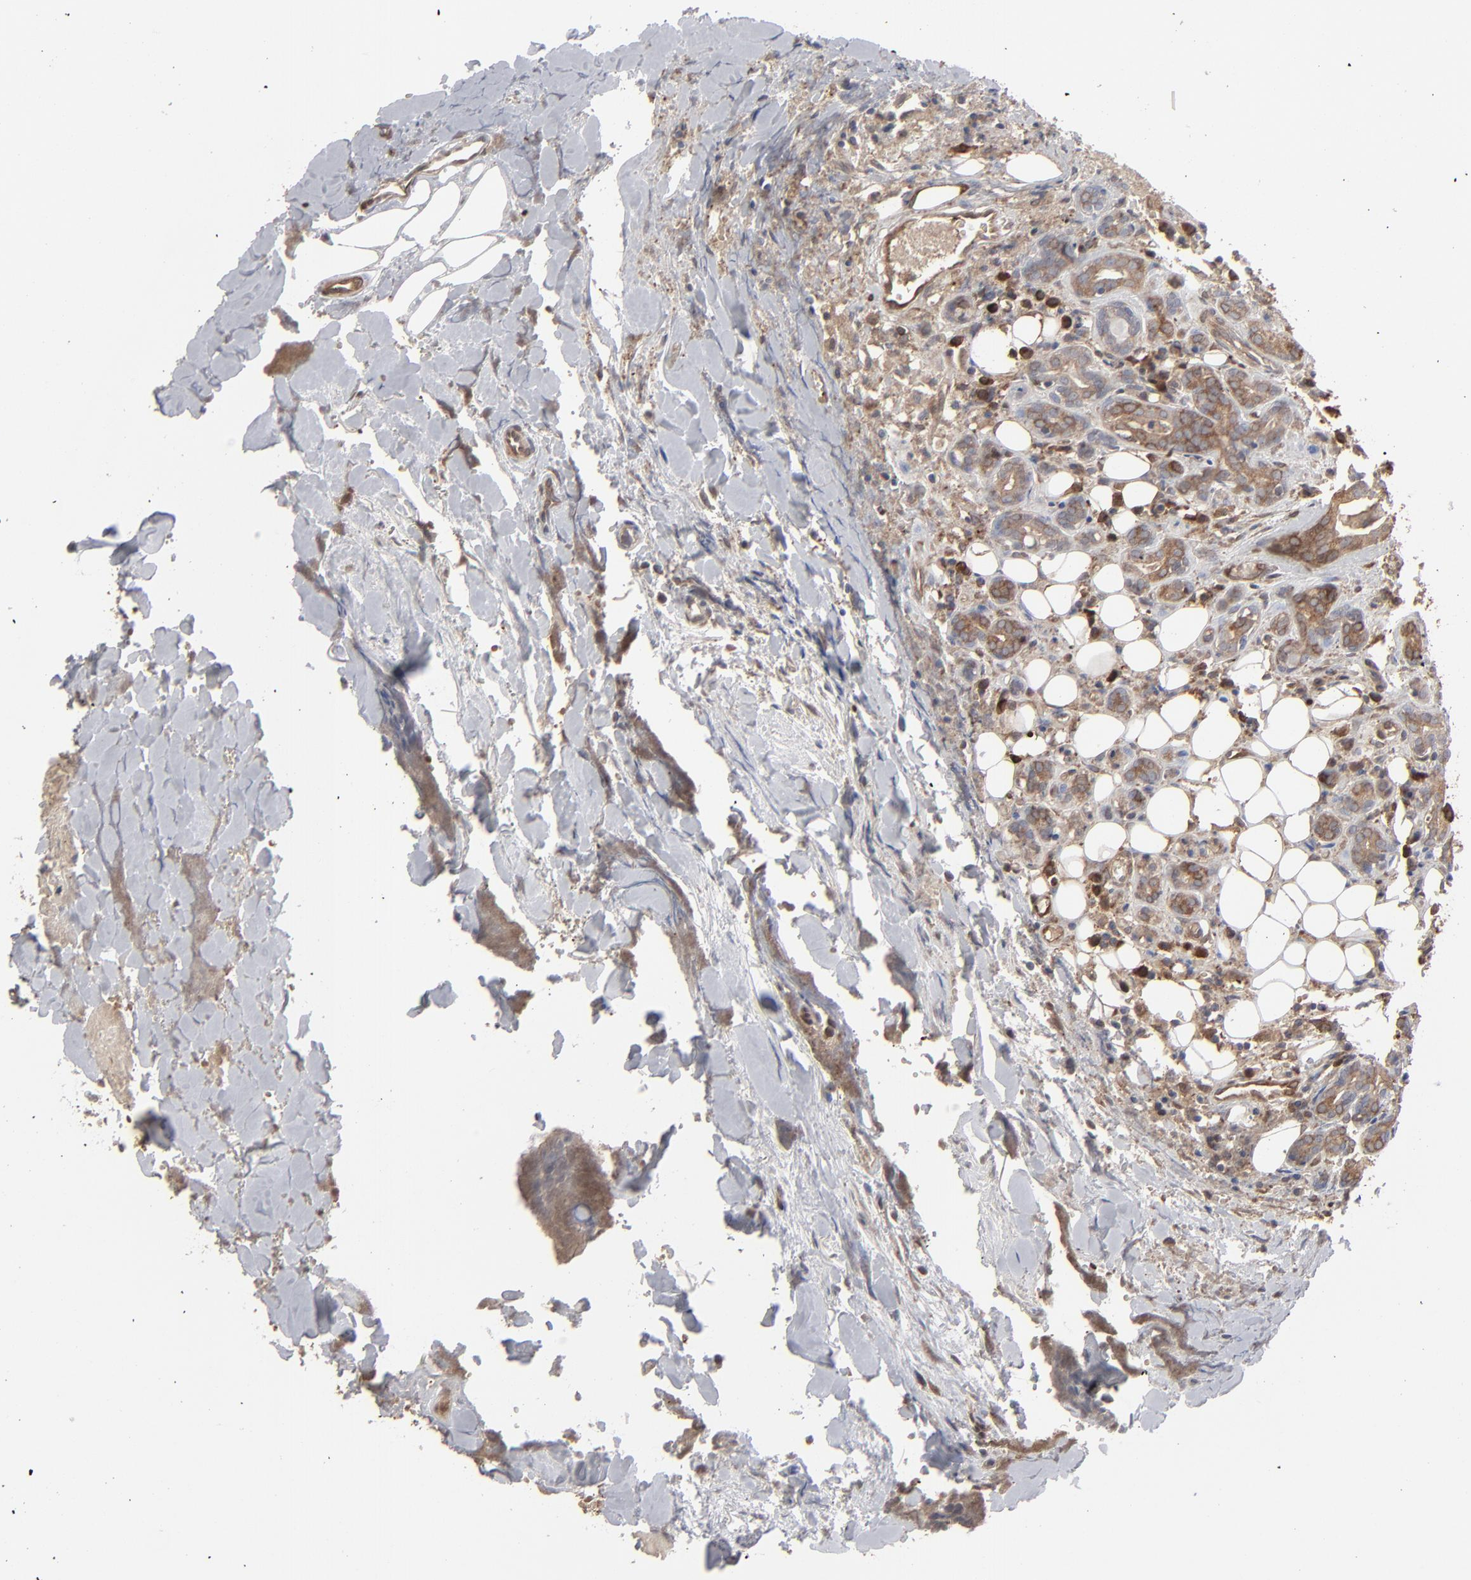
{"staining": {"intensity": "moderate", "quantity": ">75%", "location": "cytoplasmic/membranous"}, "tissue": "head and neck cancer", "cell_type": "Tumor cells", "image_type": "cancer", "snomed": [{"axis": "morphology", "description": "Squamous cell carcinoma, NOS"}, {"axis": "topography", "description": "Salivary gland"}, {"axis": "topography", "description": "Head-Neck"}], "caption": "Approximately >75% of tumor cells in human head and neck cancer (squamous cell carcinoma) show moderate cytoplasmic/membranous protein staining as visualized by brown immunohistochemical staining.", "gene": "NME1-NME2", "patient": {"sex": "male", "age": 70}}